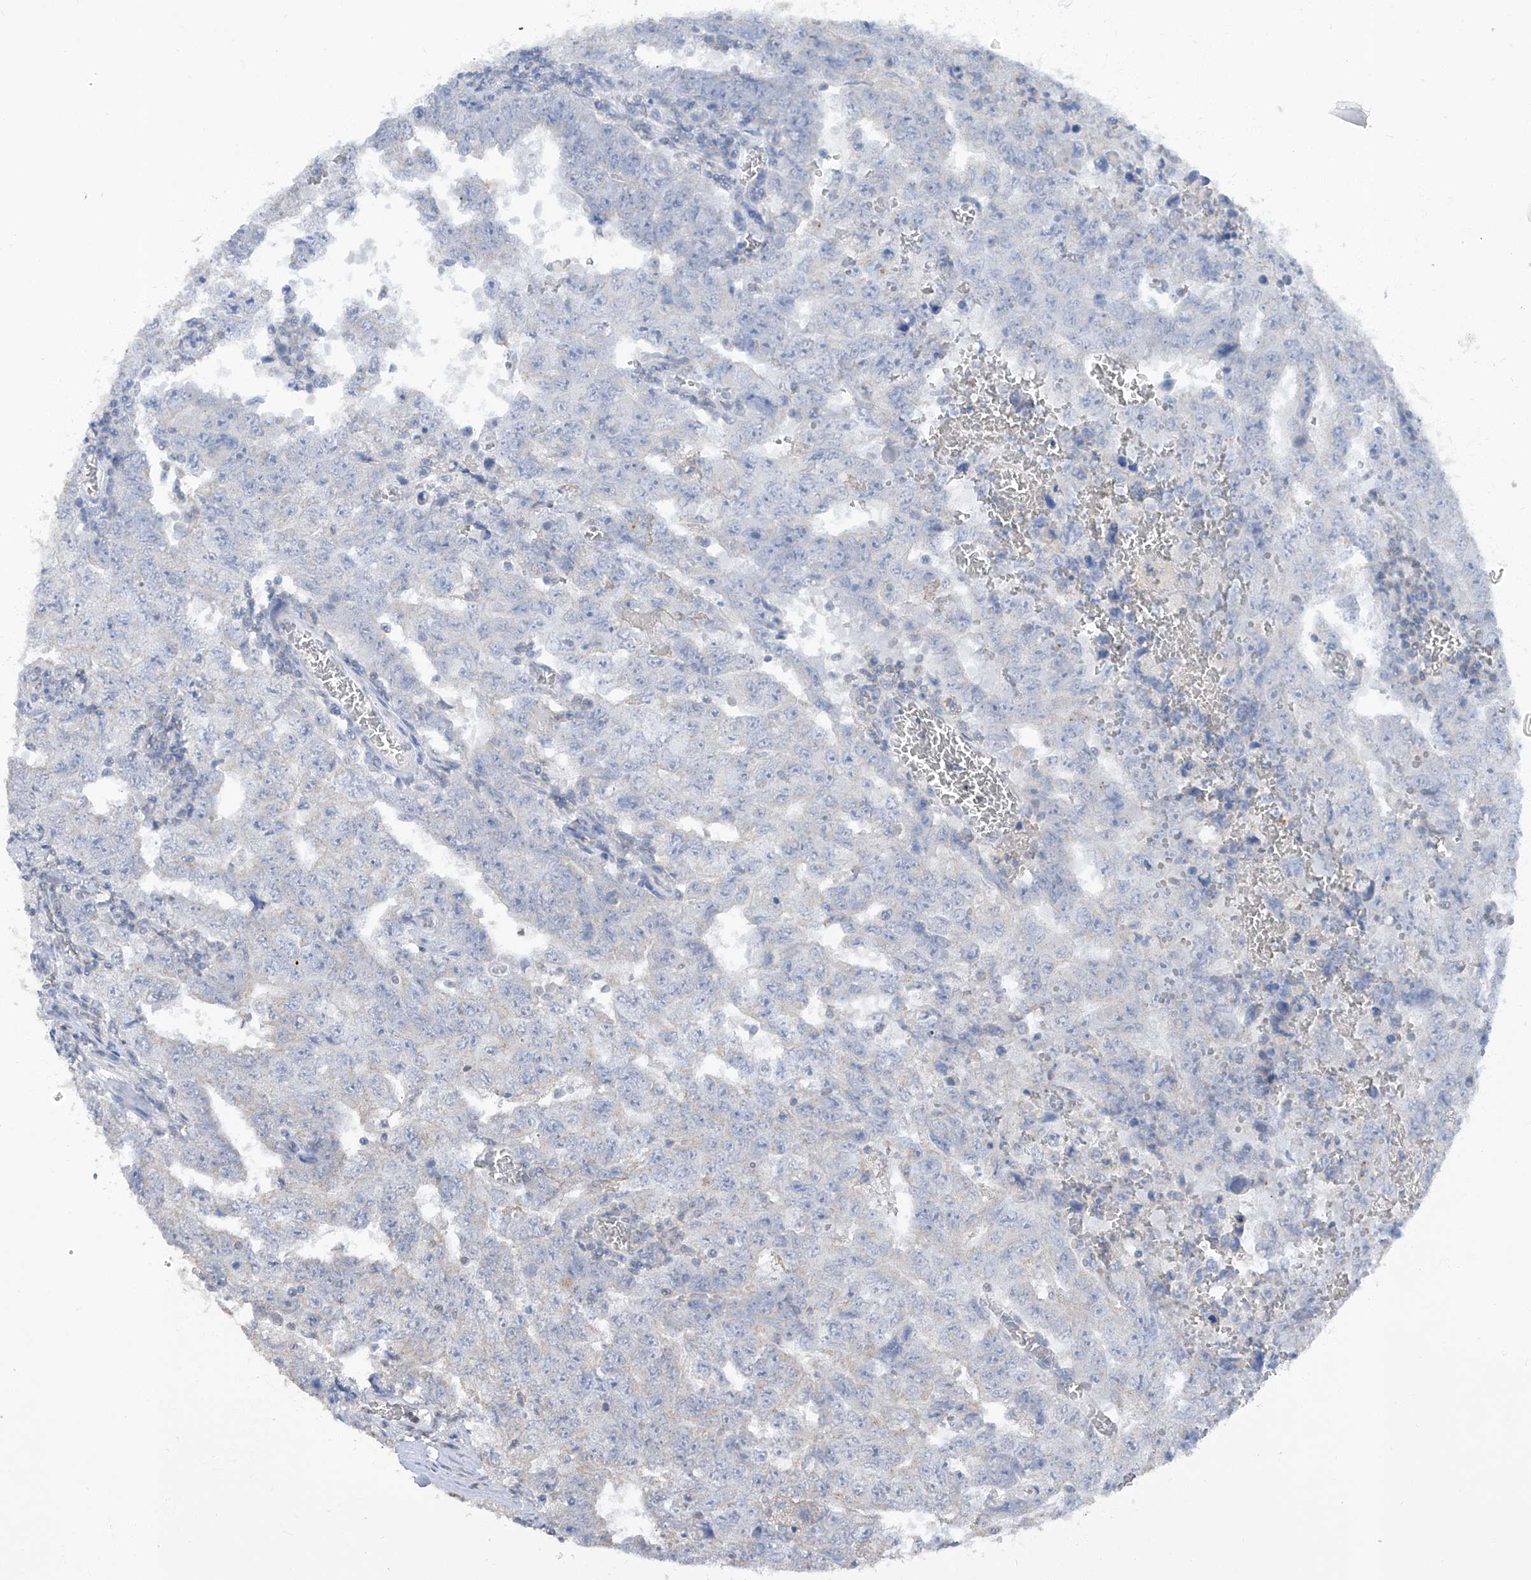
{"staining": {"intensity": "negative", "quantity": "none", "location": "none"}, "tissue": "testis cancer", "cell_type": "Tumor cells", "image_type": "cancer", "snomed": [{"axis": "morphology", "description": "Carcinoma, Embryonal, NOS"}, {"axis": "topography", "description": "Testis"}], "caption": "High magnification brightfield microscopy of testis embryonal carcinoma stained with DAB (brown) and counterstained with hematoxylin (blue): tumor cells show no significant positivity.", "gene": "HAS3", "patient": {"sex": "male", "age": 26}}